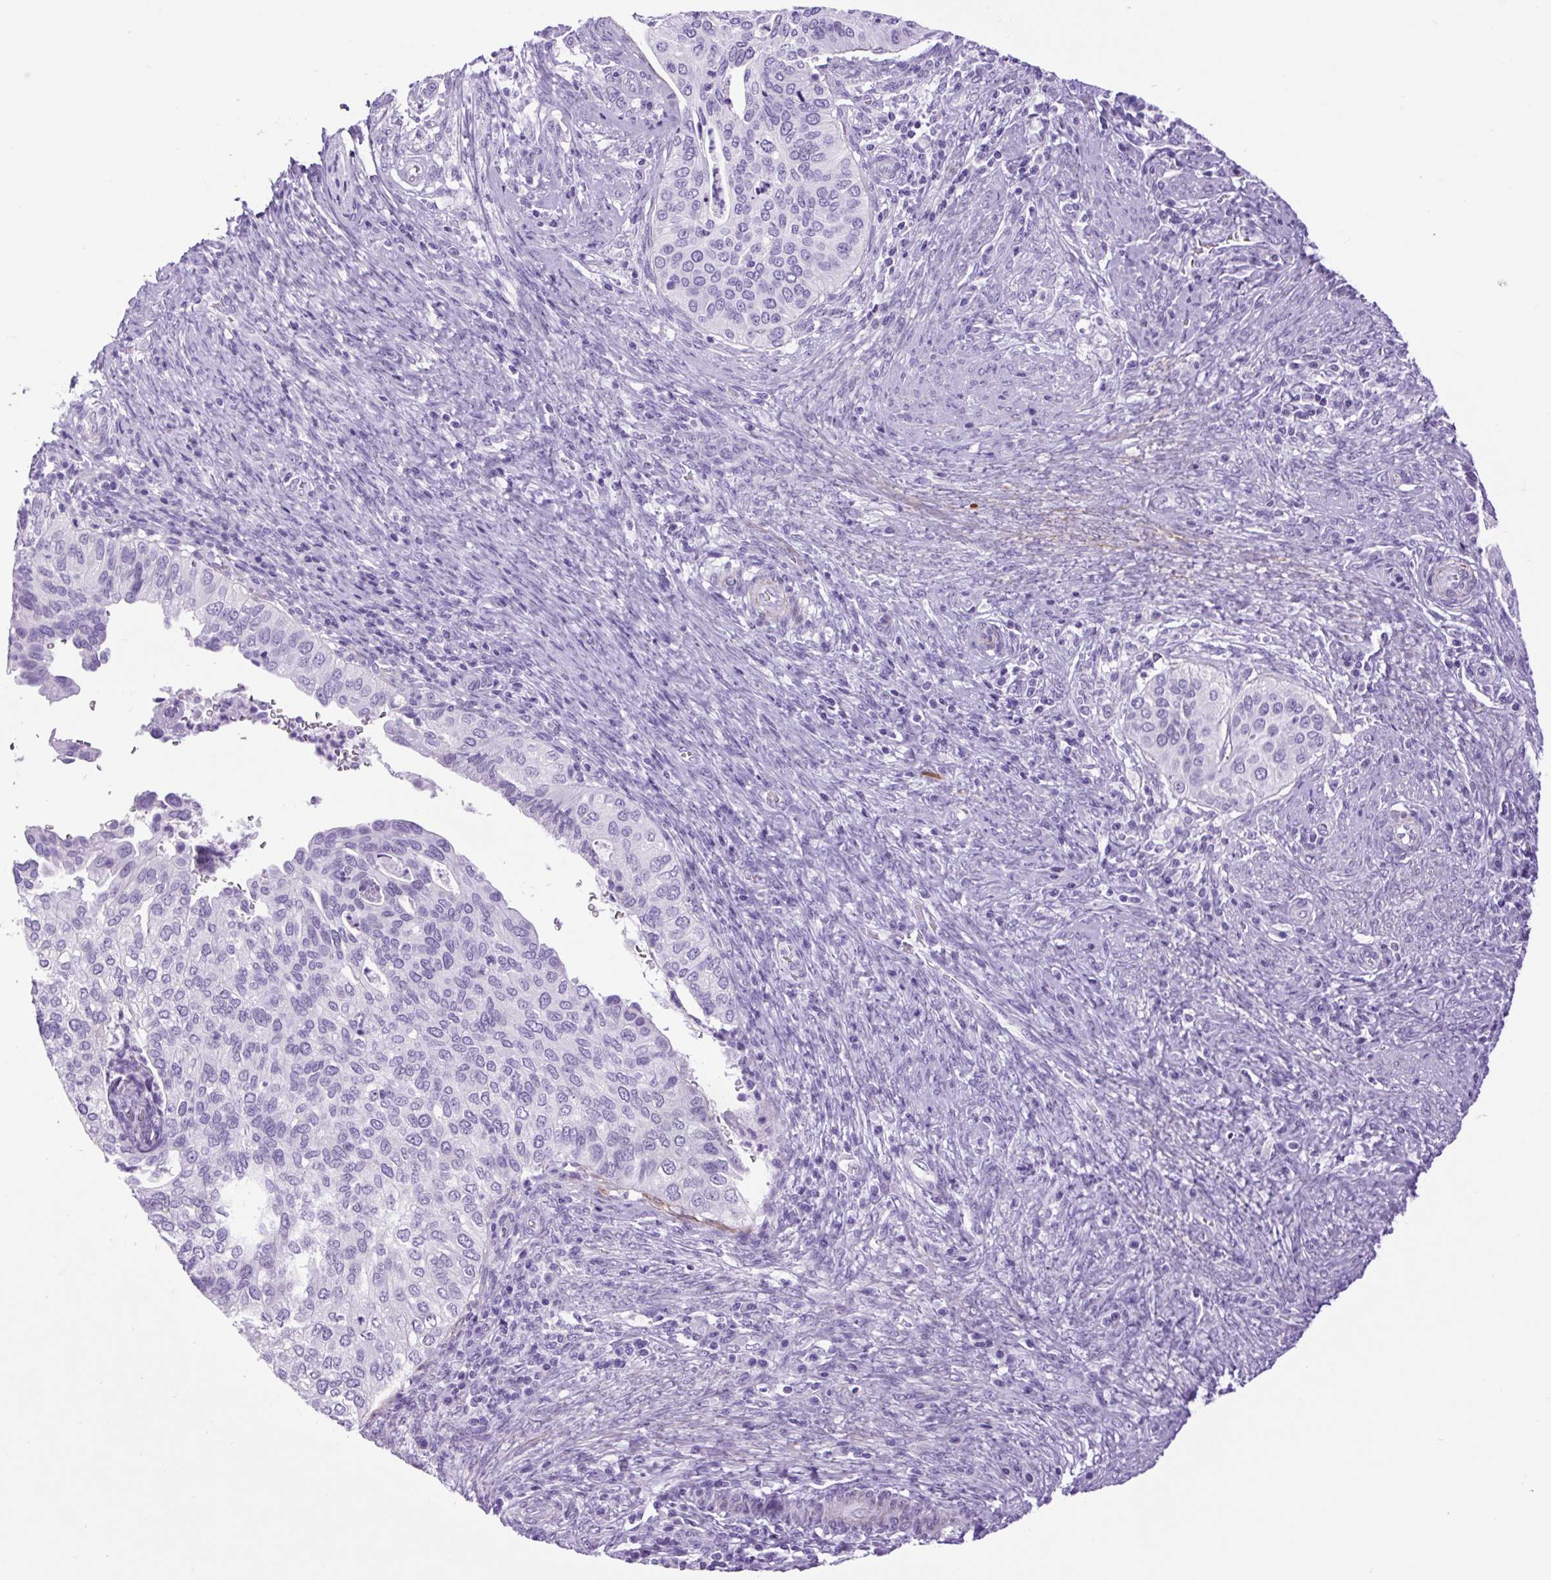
{"staining": {"intensity": "negative", "quantity": "none", "location": "none"}, "tissue": "cervical cancer", "cell_type": "Tumor cells", "image_type": "cancer", "snomed": [{"axis": "morphology", "description": "Squamous cell carcinoma, NOS"}, {"axis": "topography", "description": "Cervix"}], "caption": "IHC micrograph of neoplastic tissue: squamous cell carcinoma (cervical) stained with DAB reveals no significant protein staining in tumor cells.", "gene": "DPP6", "patient": {"sex": "female", "age": 38}}